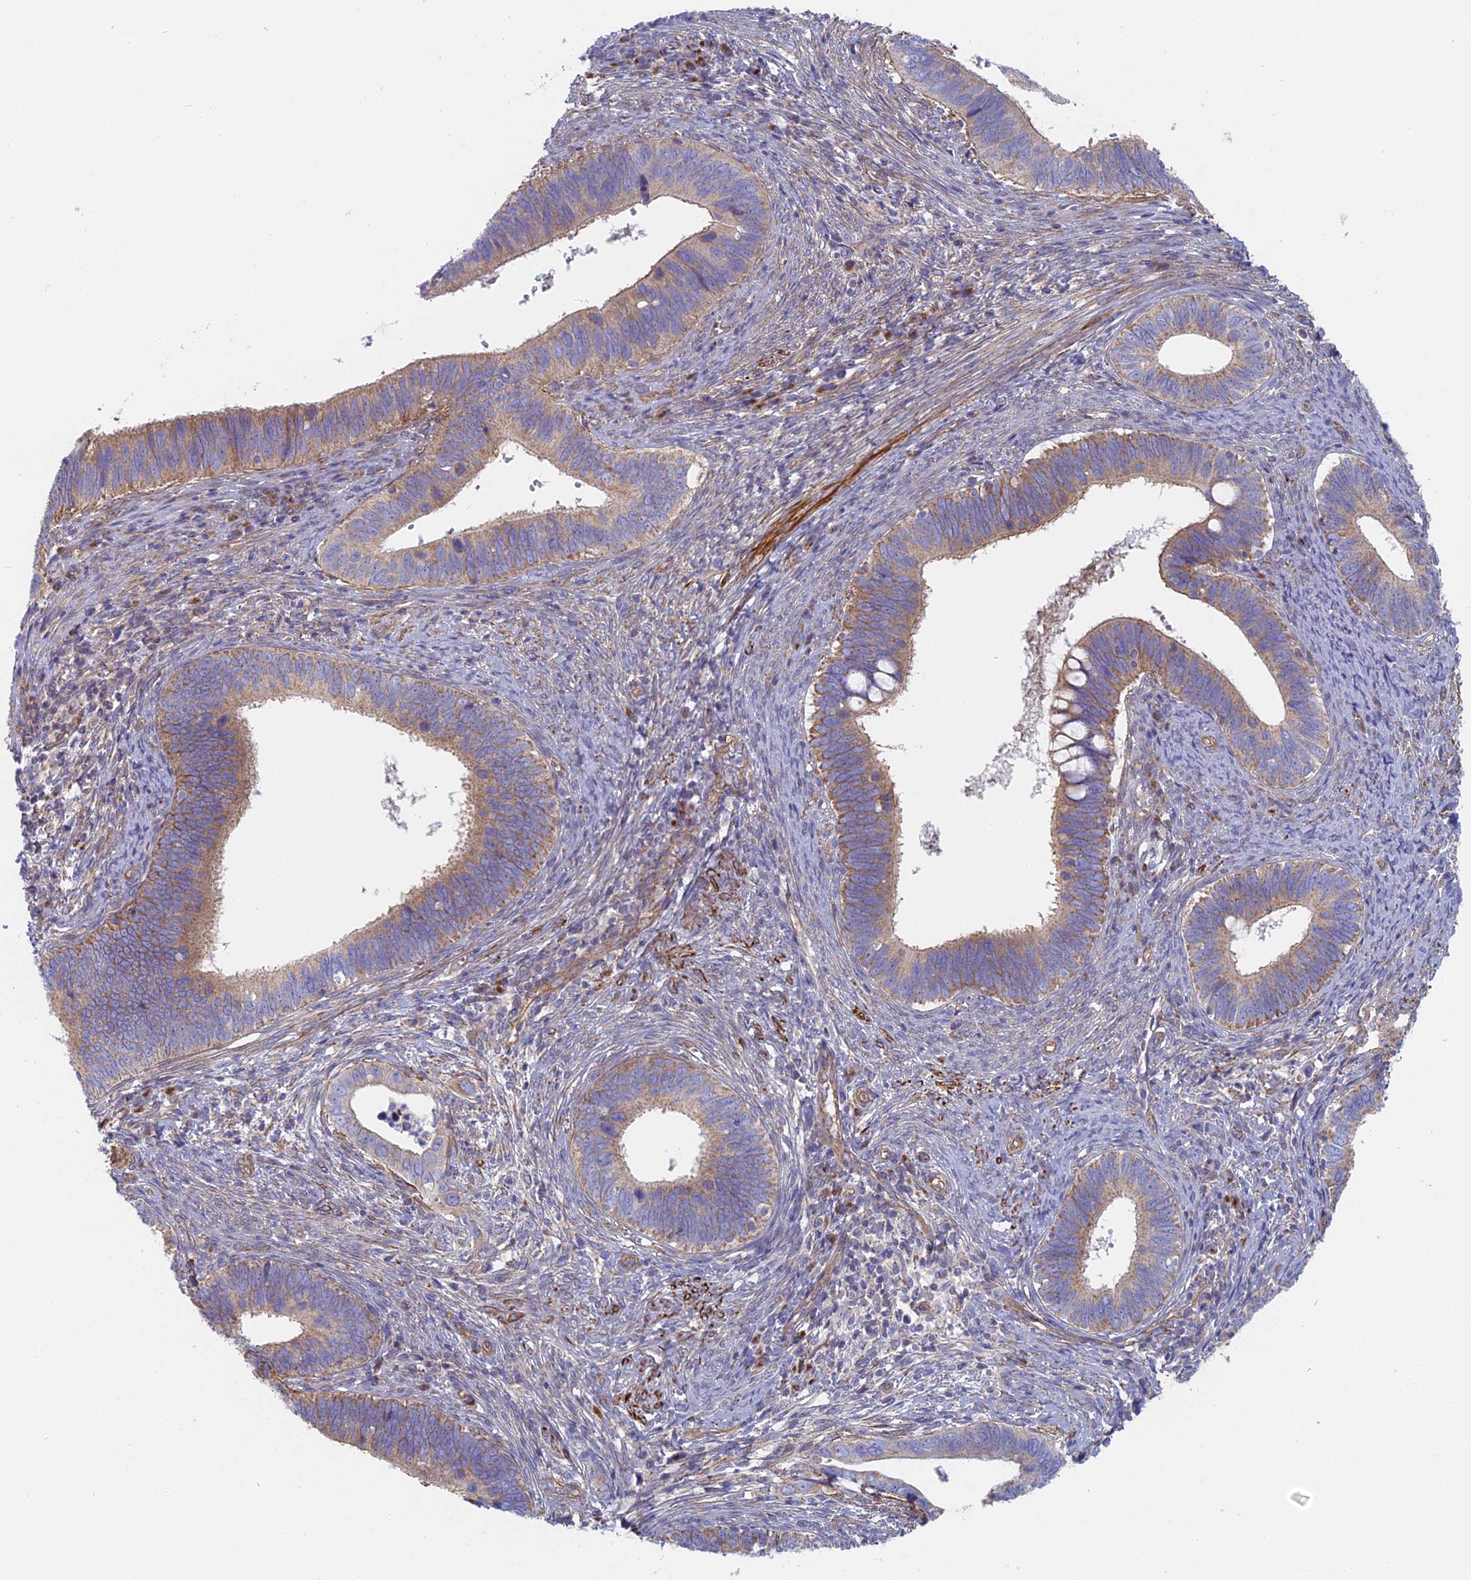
{"staining": {"intensity": "weak", "quantity": ">75%", "location": "cytoplasmic/membranous"}, "tissue": "cervical cancer", "cell_type": "Tumor cells", "image_type": "cancer", "snomed": [{"axis": "morphology", "description": "Adenocarcinoma, NOS"}, {"axis": "topography", "description": "Cervix"}], "caption": "The micrograph displays staining of adenocarcinoma (cervical), revealing weak cytoplasmic/membranous protein expression (brown color) within tumor cells.", "gene": "DDA1", "patient": {"sex": "female", "age": 42}}